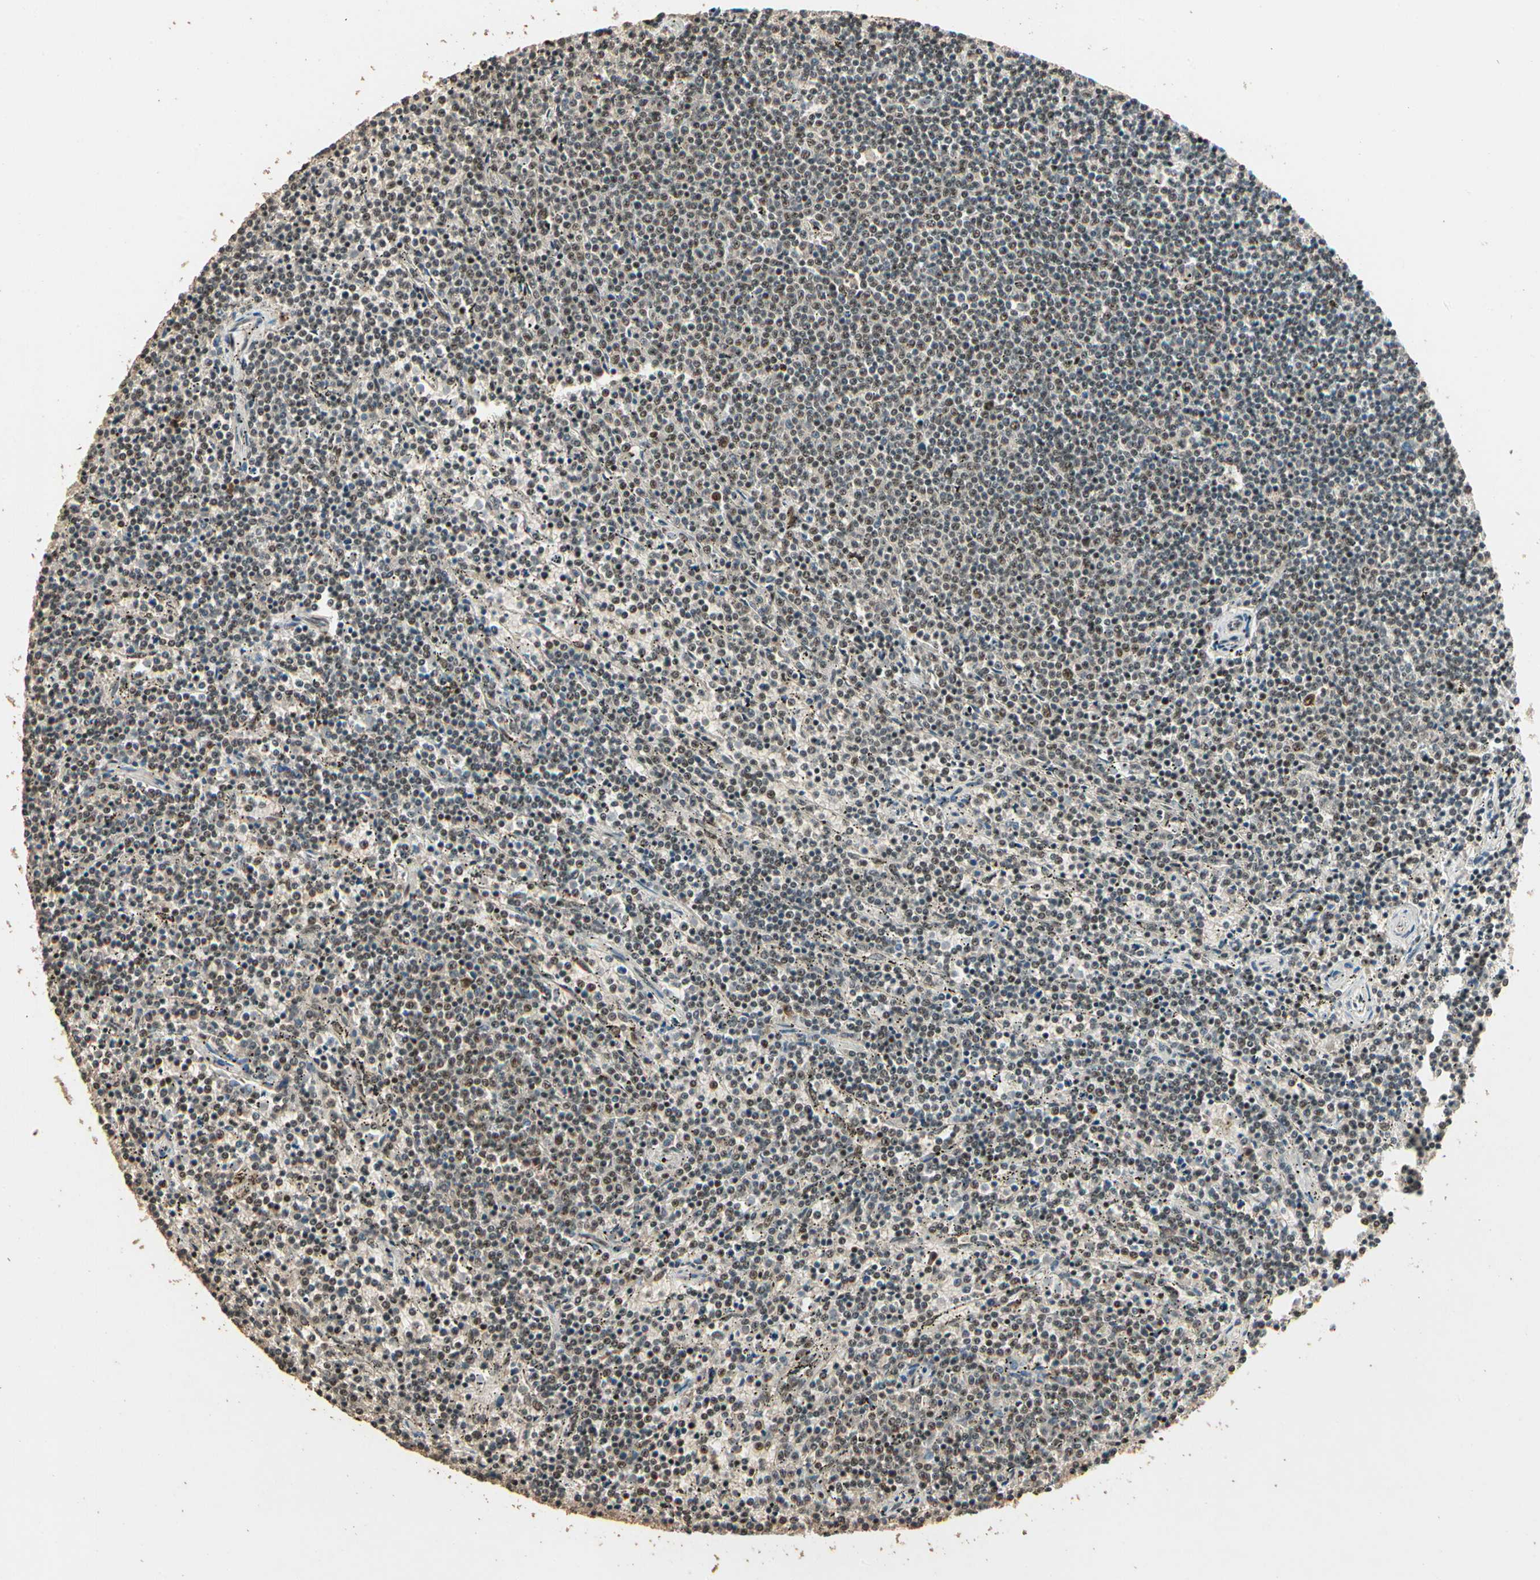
{"staining": {"intensity": "moderate", "quantity": ">75%", "location": "nuclear"}, "tissue": "lymphoma", "cell_type": "Tumor cells", "image_type": "cancer", "snomed": [{"axis": "morphology", "description": "Malignant lymphoma, non-Hodgkin's type, Low grade"}, {"axis": "topography", "description": "Spleen"}], "caption": "Low-grade malignant lymphoma, non-Hodgkin's type stained with DAB (3,3'-diaminobenzidine) immunohistochemistry demonstrates medium levels of moderate nuclear expression in approximately >75% of tumor cells.", "gene": "RBM25", "patient": {"sex": "female", "age": 50}}